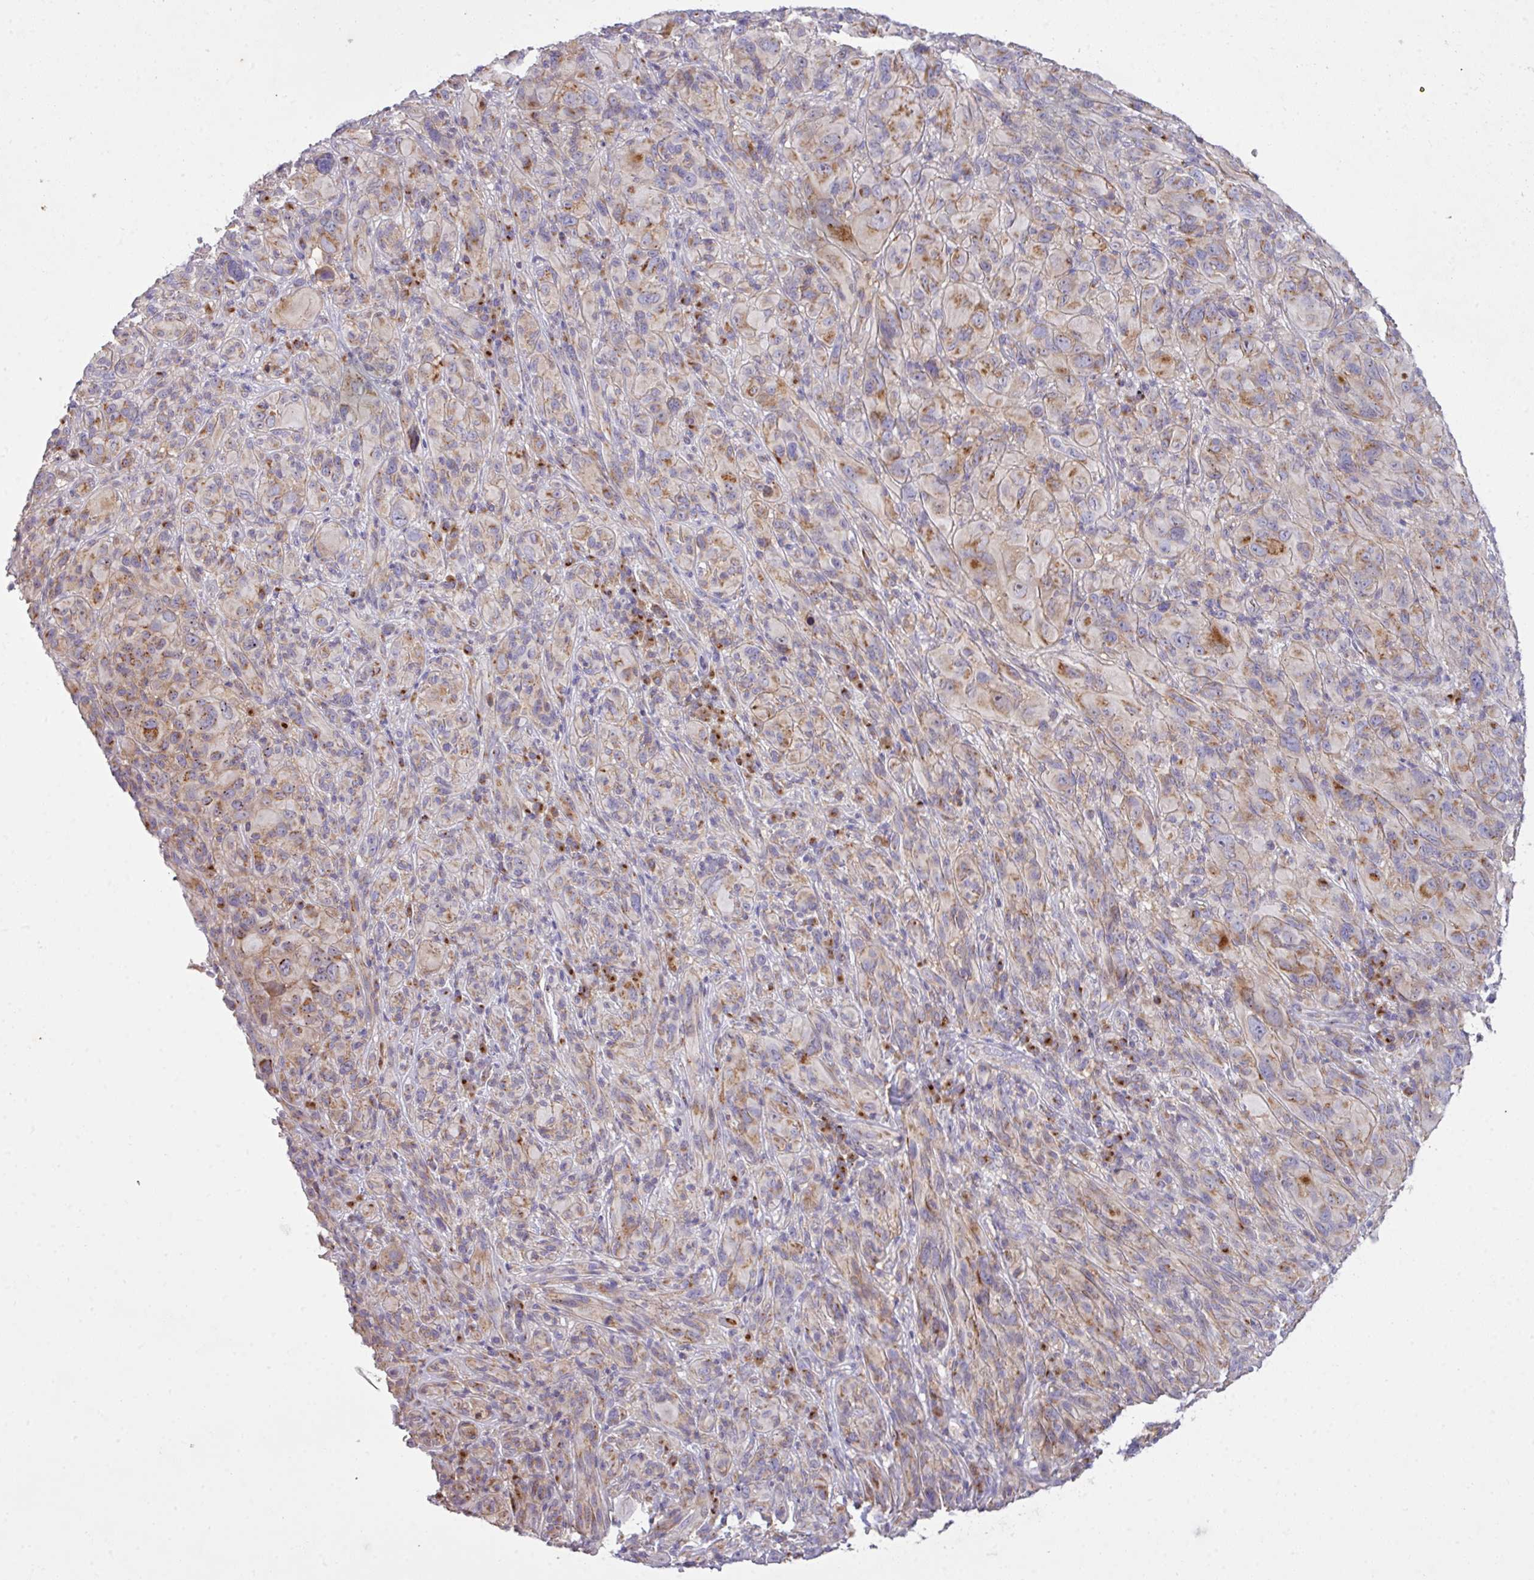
{"staining": {"intensity": "moderate", "quantity": "25%-75%", "location": "cytoplasmic/membranous"}, "tissue": "melanoma", "cell_type": "Tumor cells", "image_type": "cancer", "snomed": [{"axis": "morphology", "description": "Malignant melanoma, NOS"}, {"axis": "topography", "description": "Skin of head"}], "caption": "The histopathology image exhibits immunohistochemical staining of melanoma. There is moderate cytoplasmic/membranous positivity is present in approximately 25%-75% of tumor cells.", "gene": "VTI1A", "patient": {"sex": "male", "age": 96}}